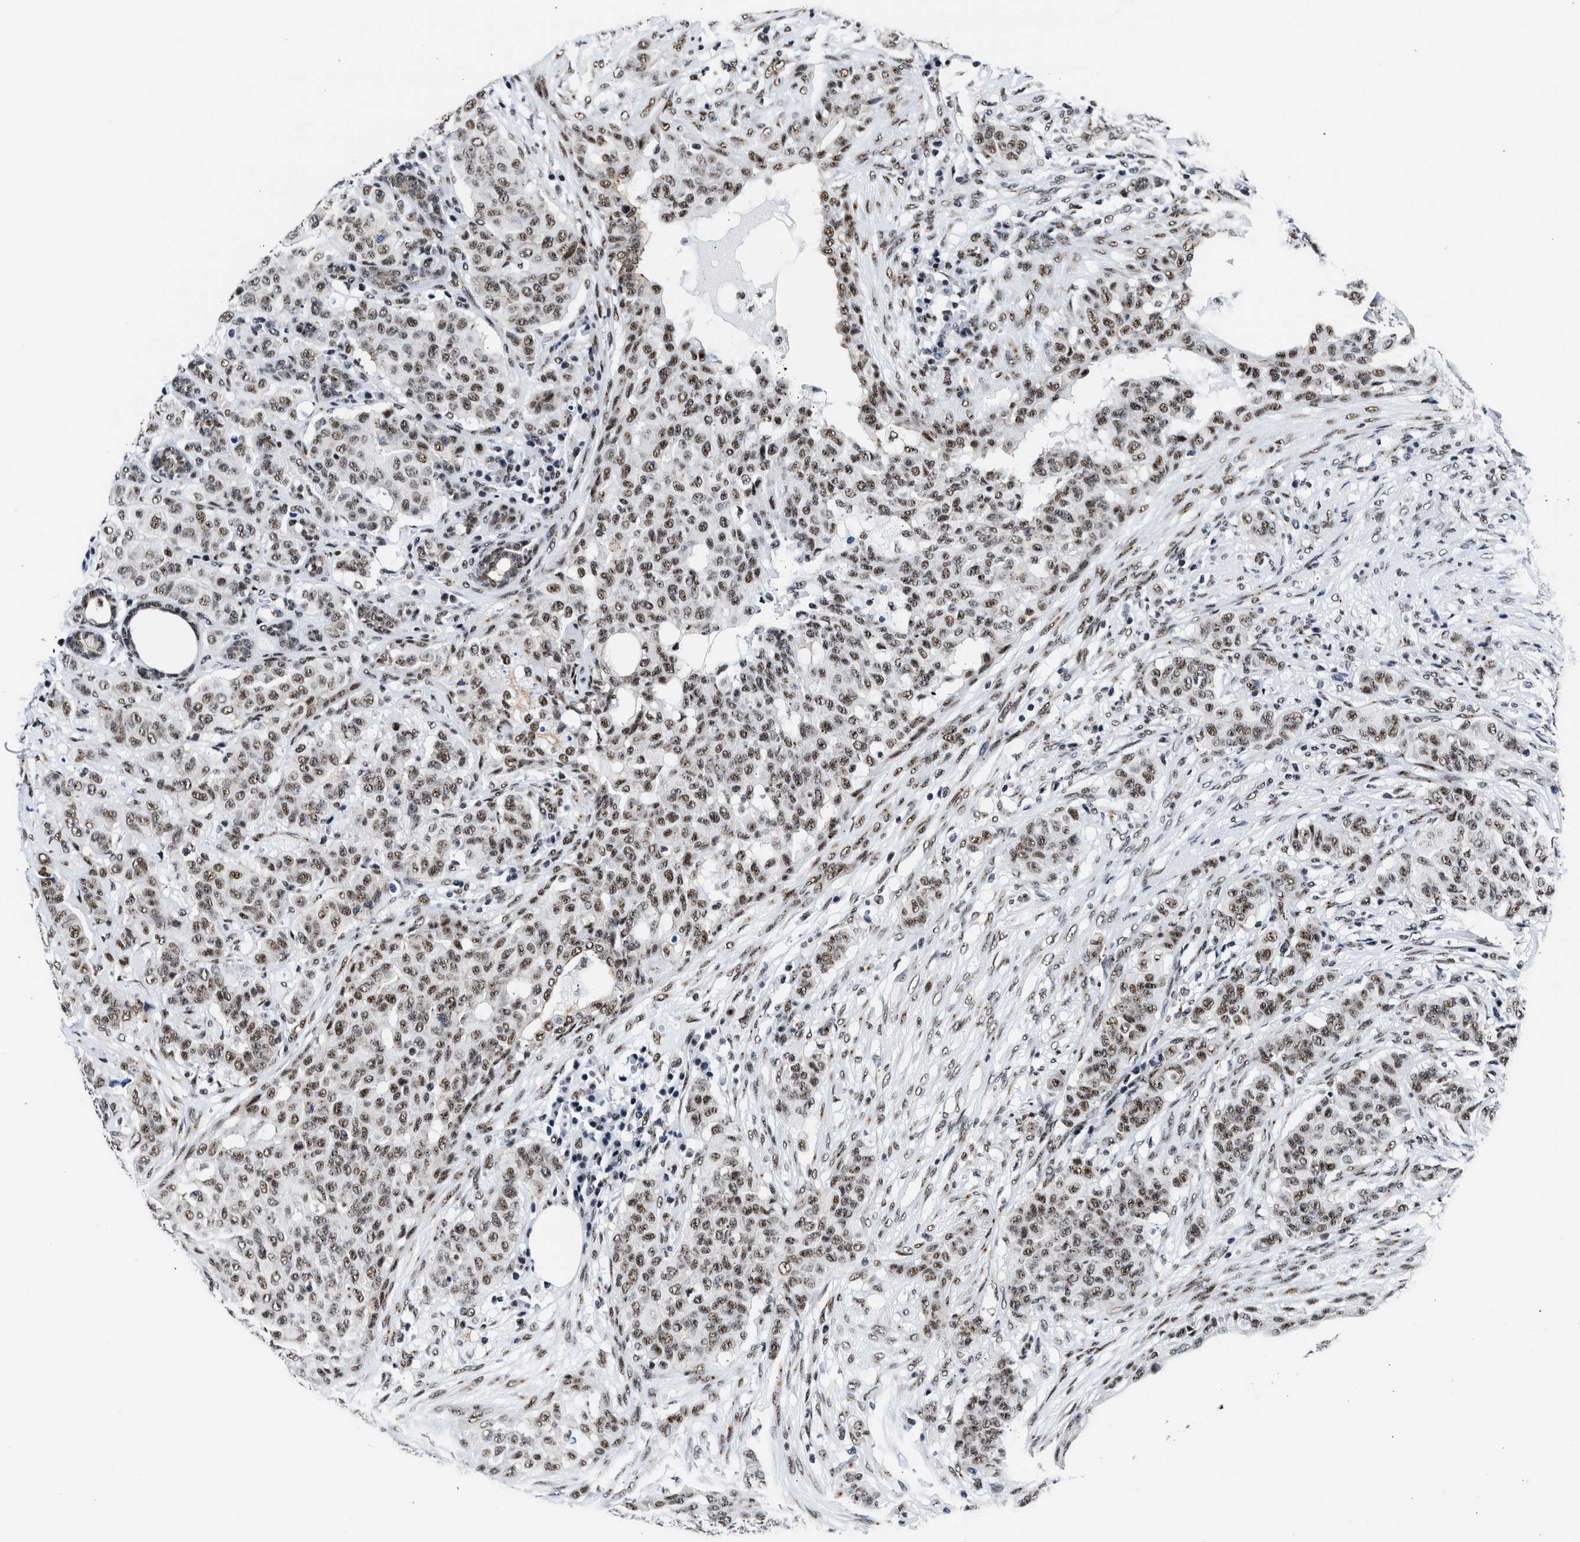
{"staining": {"intensity": "moderate", "quantity": ">75%", "location": "nuclear"}, "tissue": "breast cancer", "cell_type": "Tumor cells", "image_type": "cancer", "snomed": [{"axis": "morphology", "description": "Normal tissue, NOS"}, {"axis": "morphology", "description": "Duct carcinoma"}, {"axis": "topography", "description": "Breast"}], "caption": "DAB (3,3'-diaminobenzidine) immunohistochemical staining of intraductal carcinoma (breast) displays moderate nuclear protein expression in approximately >75% of tumor cells.", "gene": "RBM8A", "patient": {"sex": "female", "age": 40}}